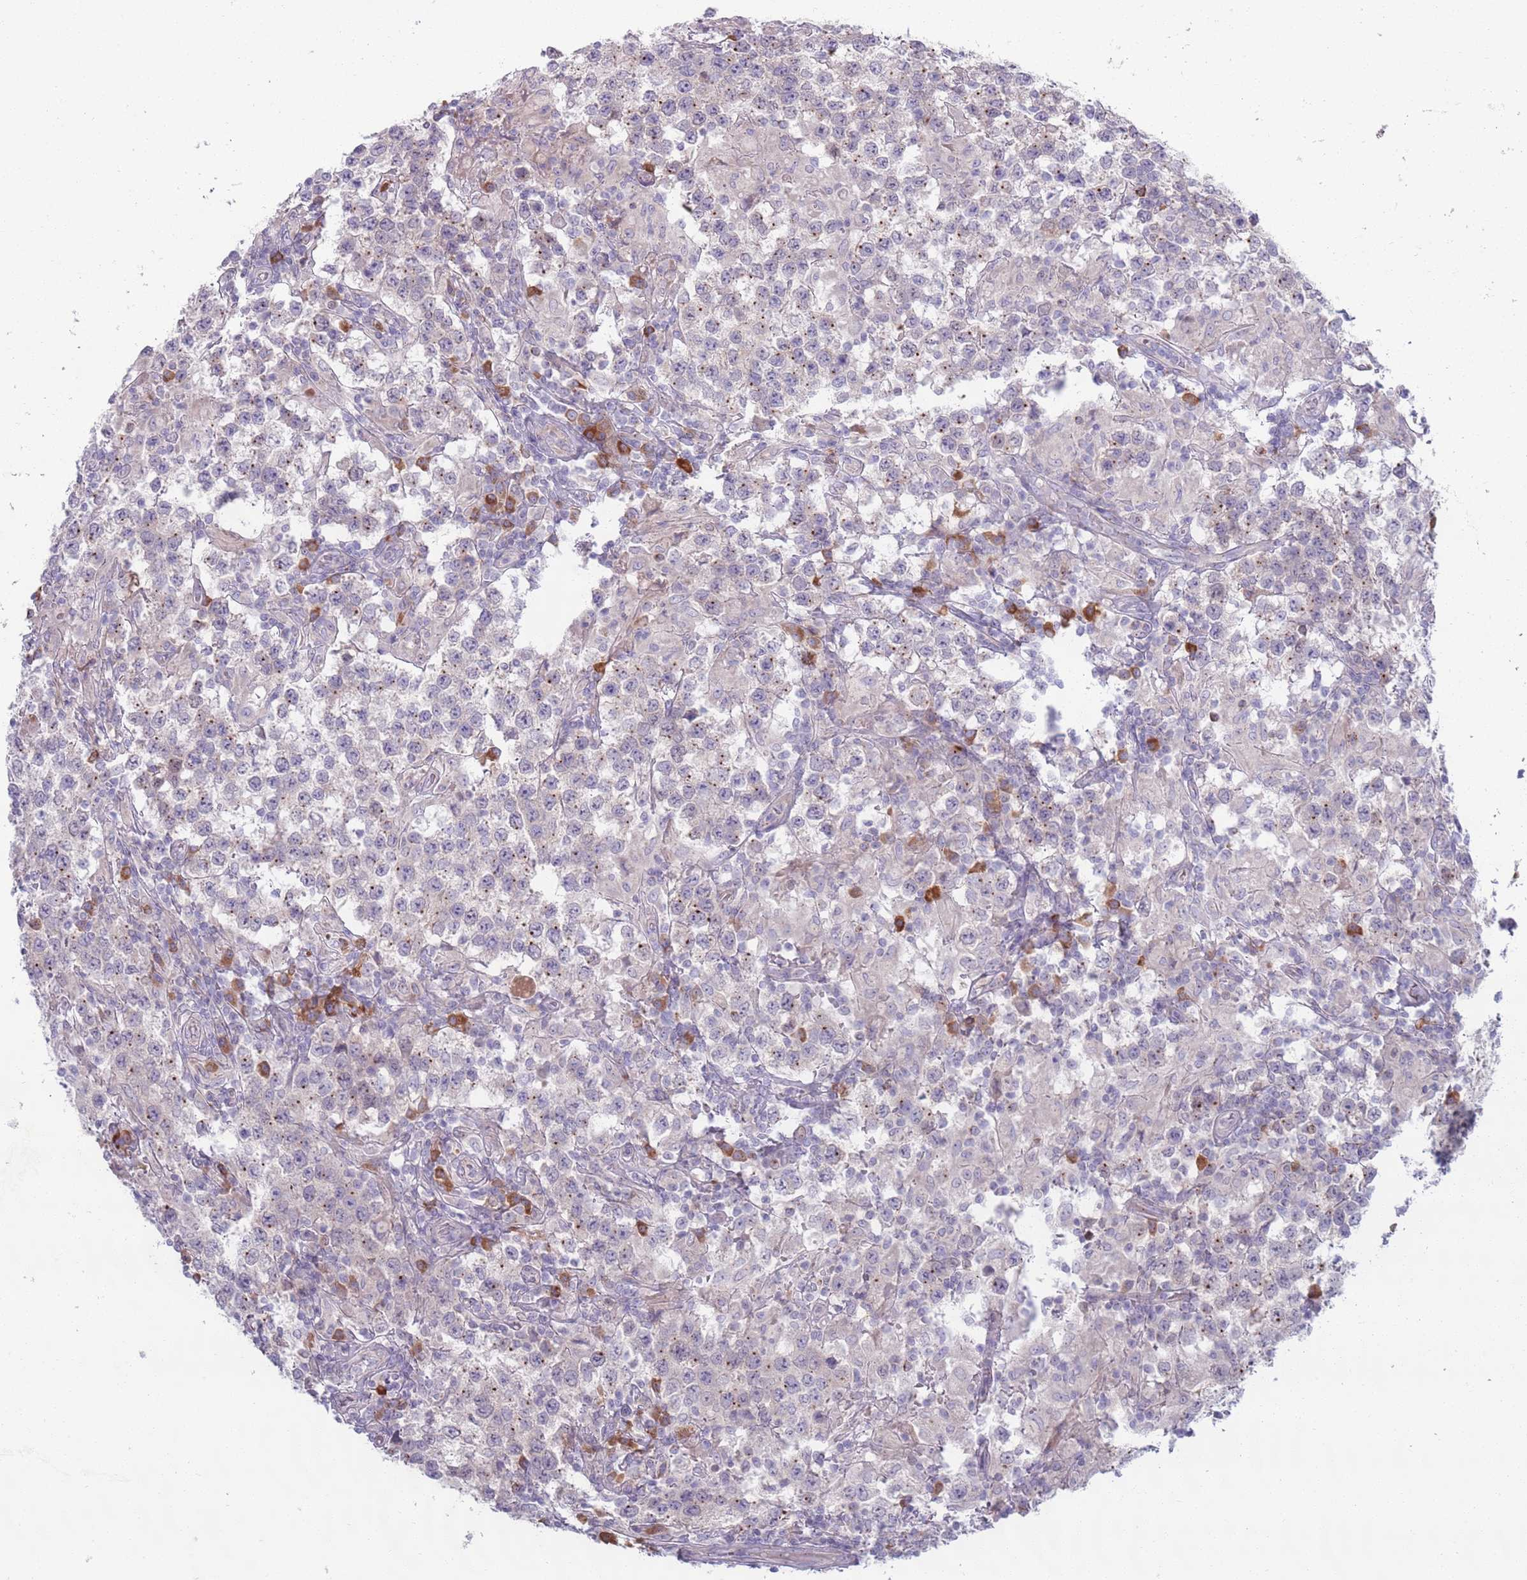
{"staining": {"intensity": "negative", "quantity": "none", "location": "none"}, "tissue": "testis cancer", "cell_type": "Tumor cells", "image_type": "cancer", "snomed": [{"axis": "morphology", "description": "Seminoma, NOS"}, {"axis": "morphology", "description": "Carcinoma, Embryonal, NOS"}, {"axis": "topography", "description": "Testis"}], "caption": "This is an IHC image of testis embryonal carcinoma. There is no positivity in tumor cells.", "gene": "LTB", "patient": {"sex": "male", "age": 41}}